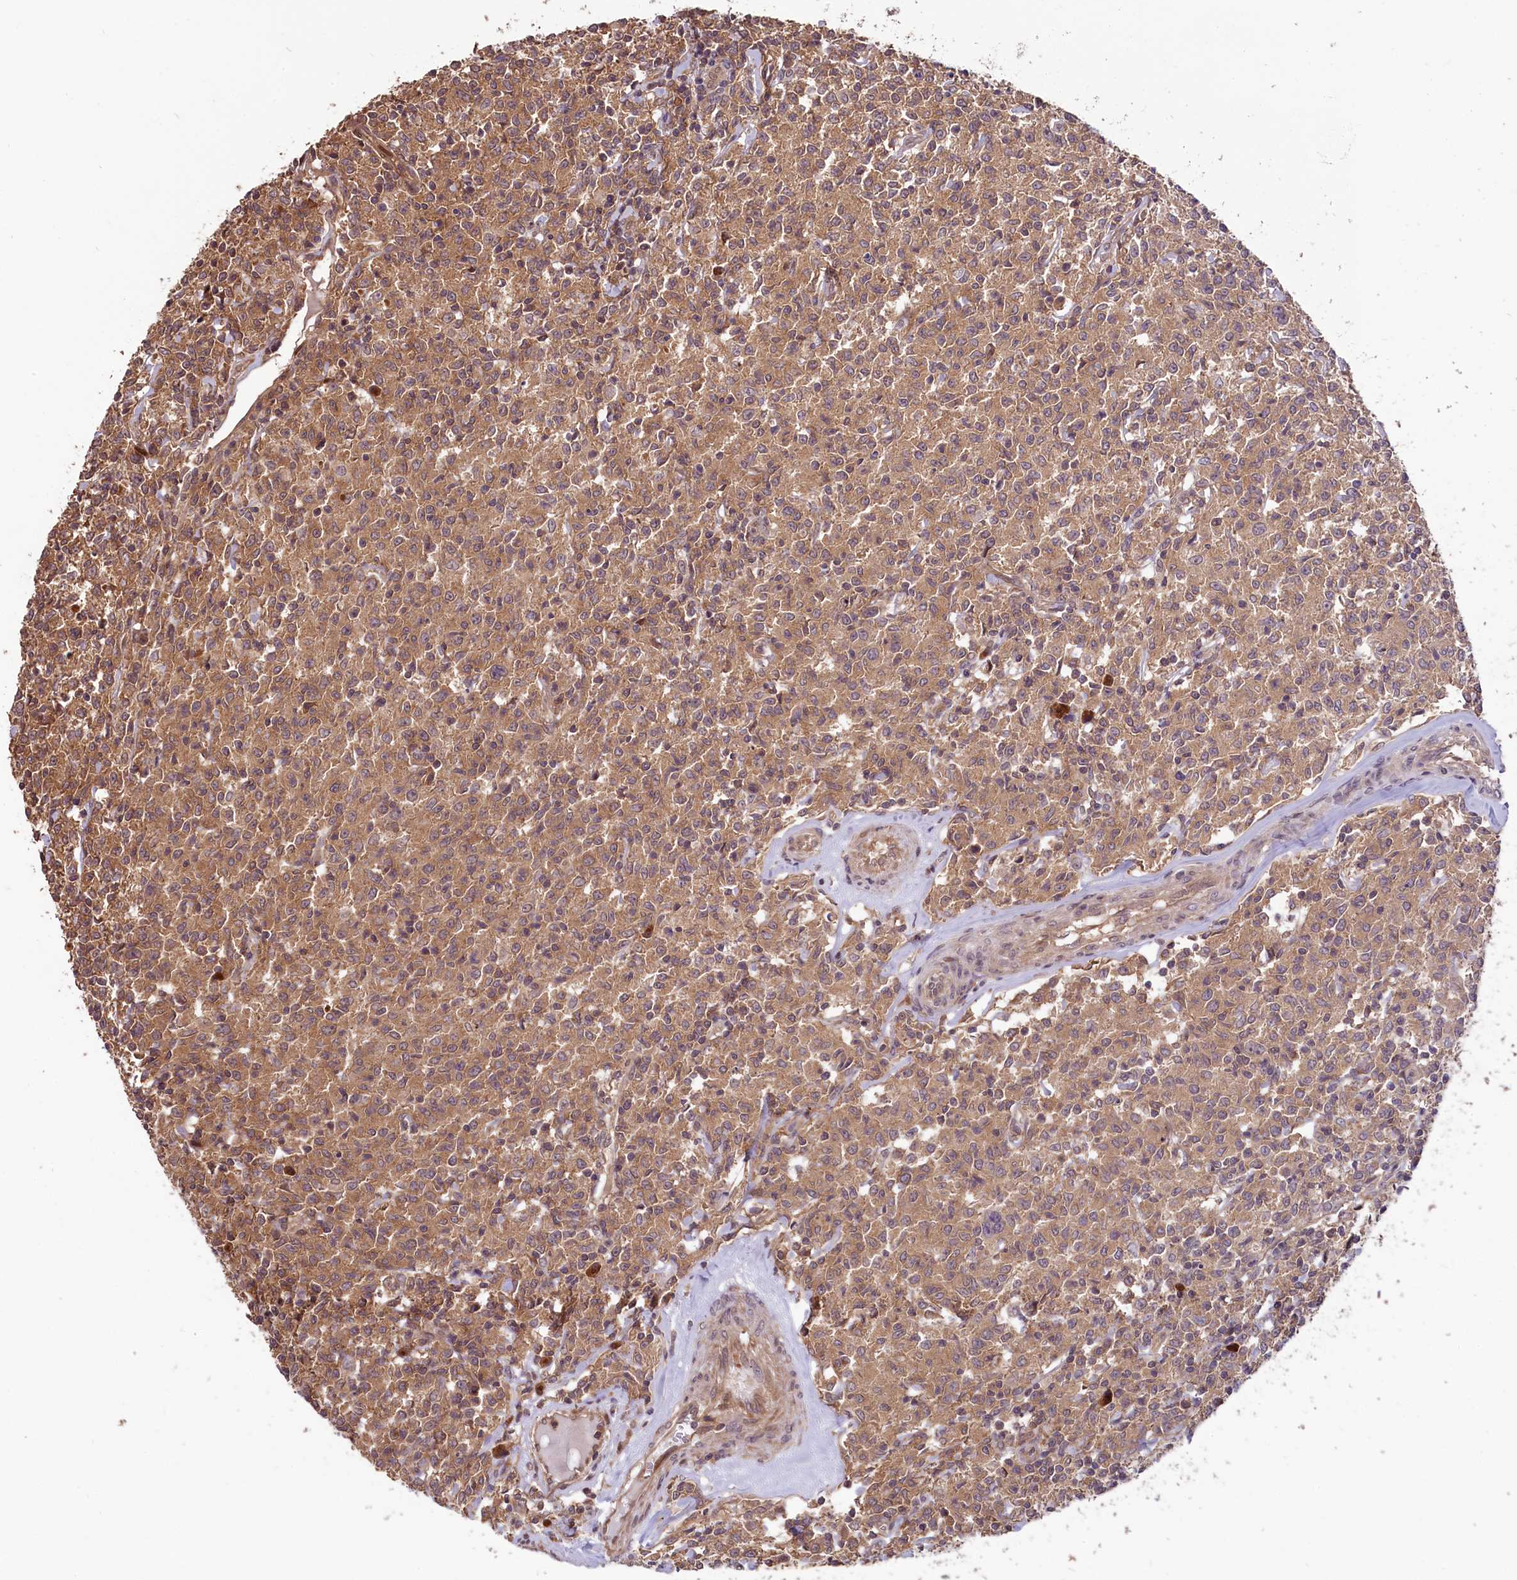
{"staining": {"intensity": "moderate", "quantity": ">75%", "location": "cytoplasmic/membranous"}, "tissue": "lymphoma", "cell_type": "Tumor cells", "image_type": "cancer", "snomed": [{"axis": "morphology", "description": "Malignant lymphoma, non-Hodgkin's type, Low grade"}, {"axis": "topography", "description": "Small intestine"}], "caption": "High-power microscopy captured an immunohistochemistry (IHC) image of low-grade malignant lymphoma, non-Hodgkin's type, revealing moderate cytoplasmic/membranous expression in about >75% of tumor cells. (DAB (3,3'-diaminobenzidine) IHC with brightfield microscopy, high magnification).", "gene": "RIC8A", "patient": {"sex": "female", "age": 59}}